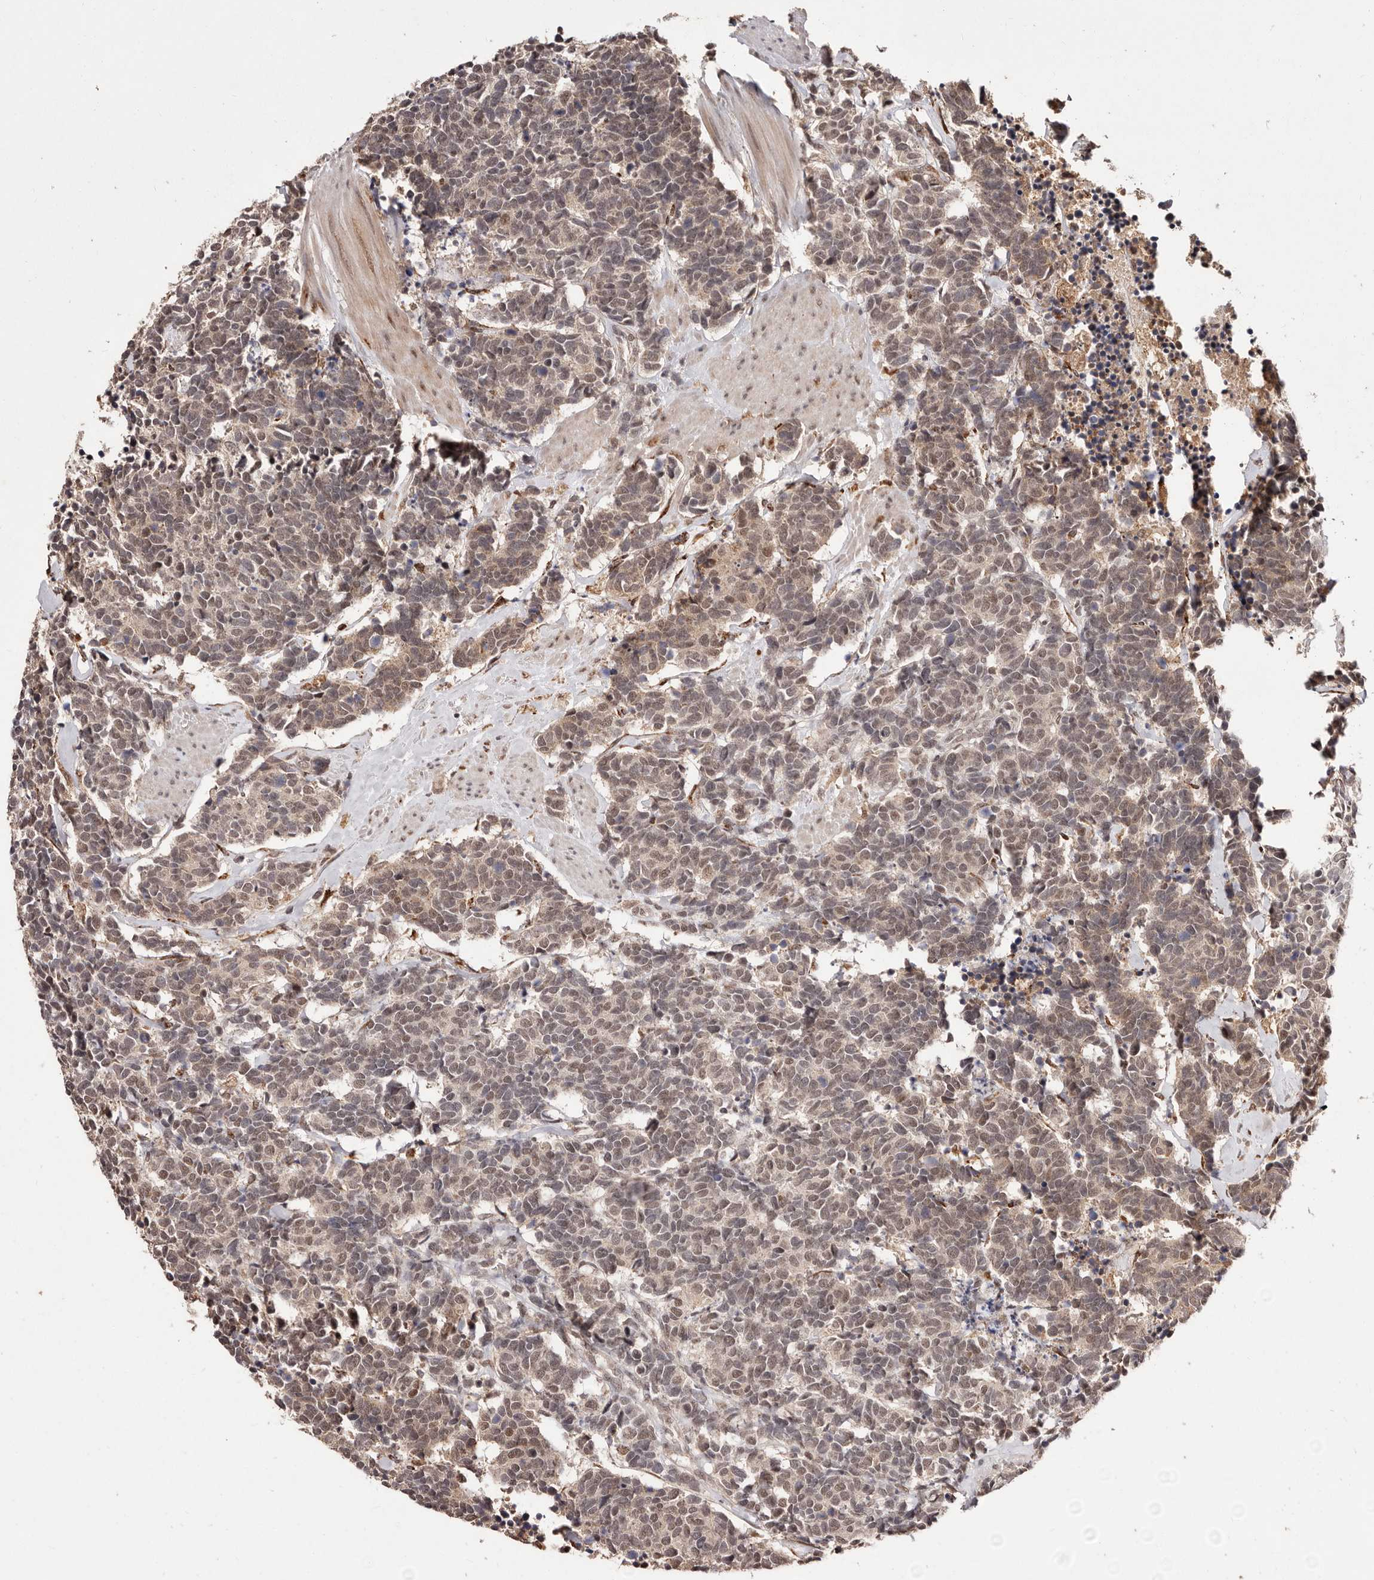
{"staining": {"intensity": "moderate", "quantity": ">75%", "location": "cytoplasmic/membranous,nuclear"}, "tissue": "carcinoid", "cell_type": "Tumor cells", "image_type": "cancer", "snomed": [{"axis": "morphology", "description": "Carcinoma, NOS"}, {"axis": "morphology", "description": "Carcinoid, malignant, NOS"}, {"axis": "topography", "description": "Urinary bladder"}], "caption": "Malignant carcinoid stained with immunohistochemistry (IHC) shows moderate cytoplasmic/membranous and nuclear positivity in about >75% of tumor cells. (Stains: DAB (3,3'-diaminobenzidine) in brown, nuclei in blue, Microscopy: brightfield microscopy at high magnification).", "gene": "BICRAL", "patient": {"sex": "male", "age": 57}}